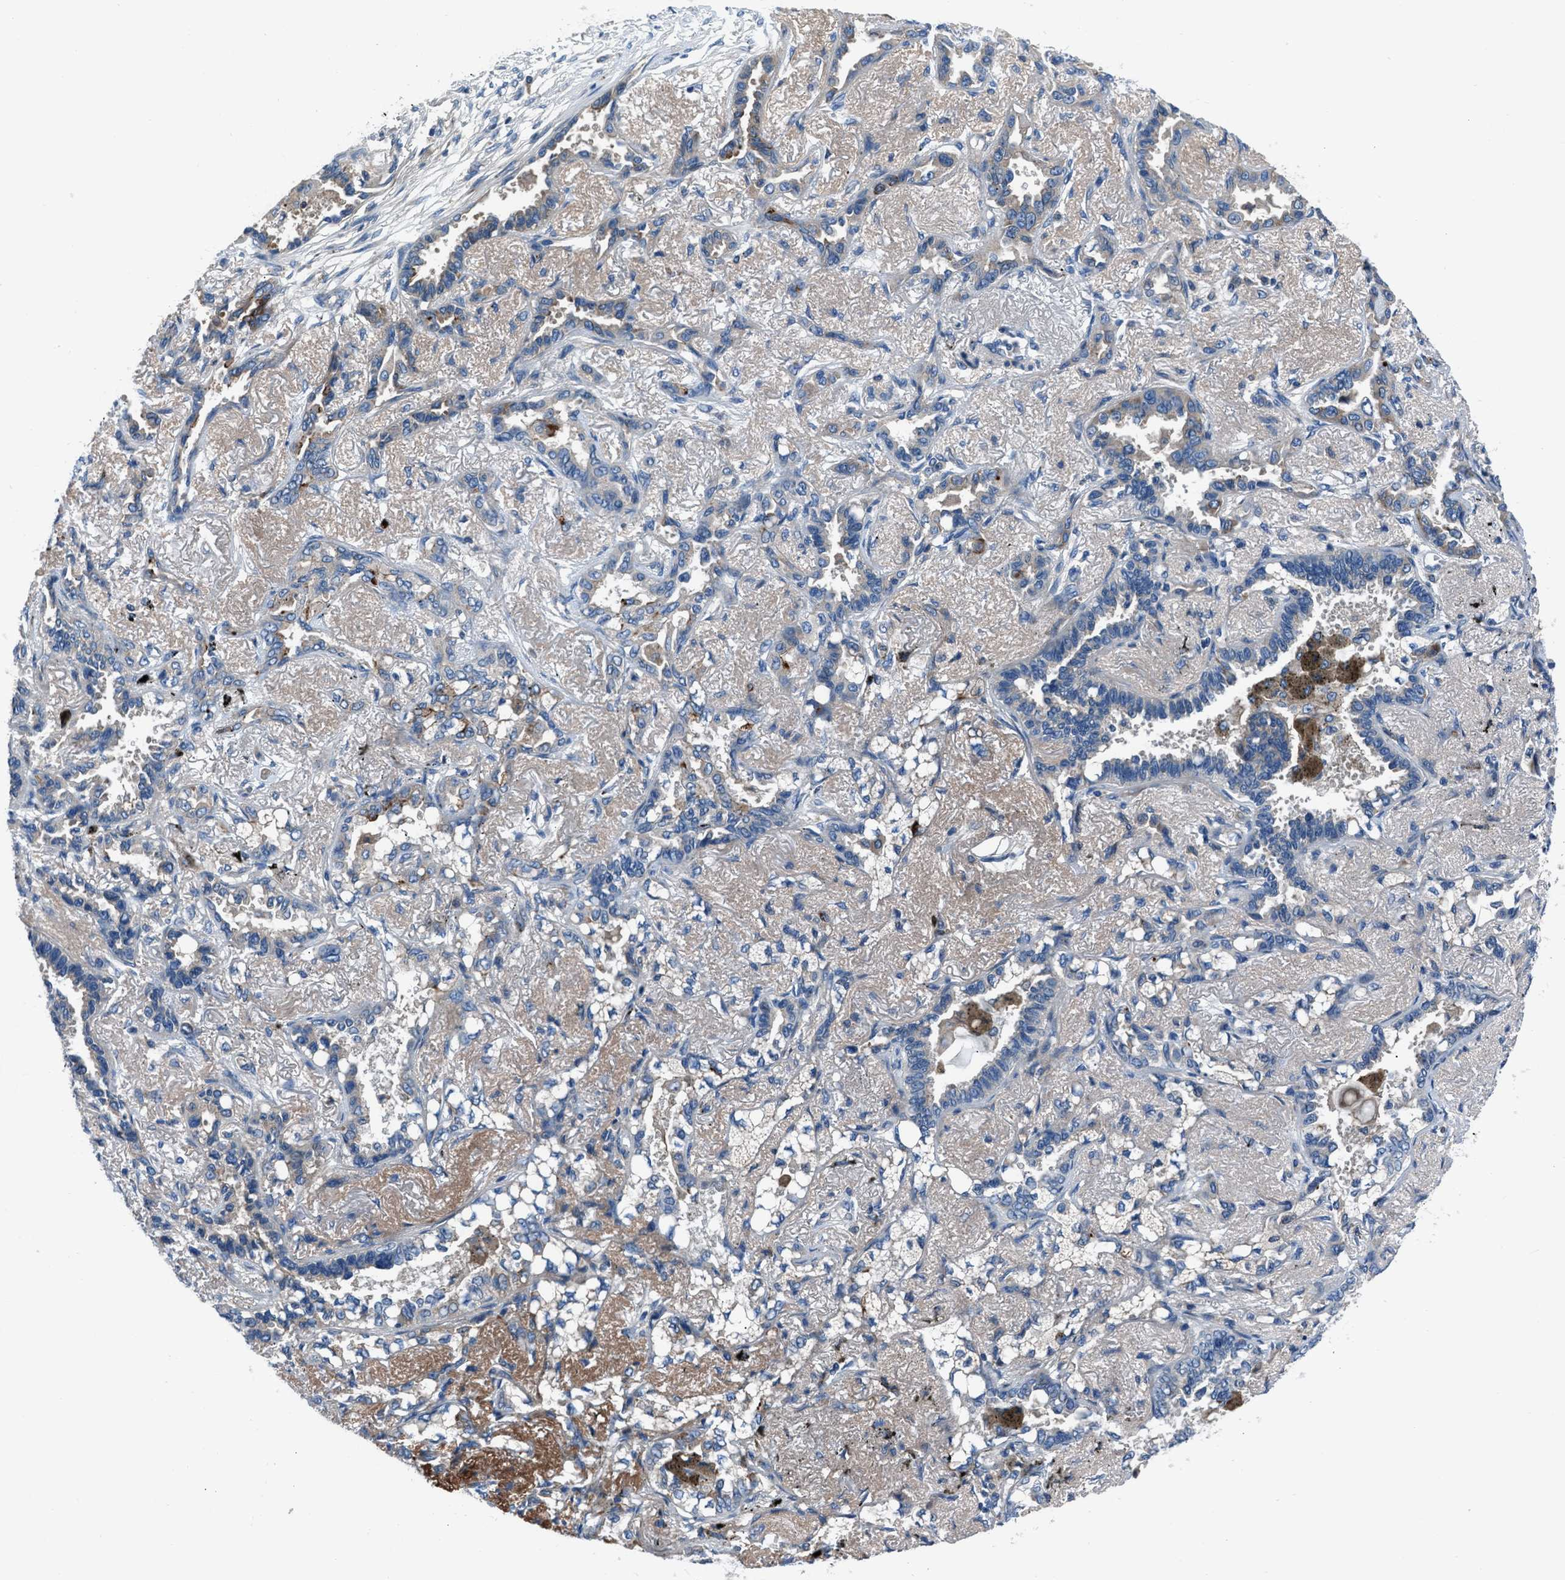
{"staining": {"intensity": "weak", "quantity": "25%-75%", "location": "cytoplasmic/membranous"}, "tissue": "lung cancer", "cell_type": "Tumor cells", "image_type": "cancer", "snomed": [{"axis": "morphology", "description": "Adenocarcinoma, NOS"}, {"axis": "topography", "description": "Lung"}], "caption": "Human lung cancer stained with a brown dye demonstrates weak cytoplasmic/membranous positive positivity in approximately 25%-75% of tumor cells.", "gene": "SLC38A6", "patient": {"sex": "male", "age": 59}}